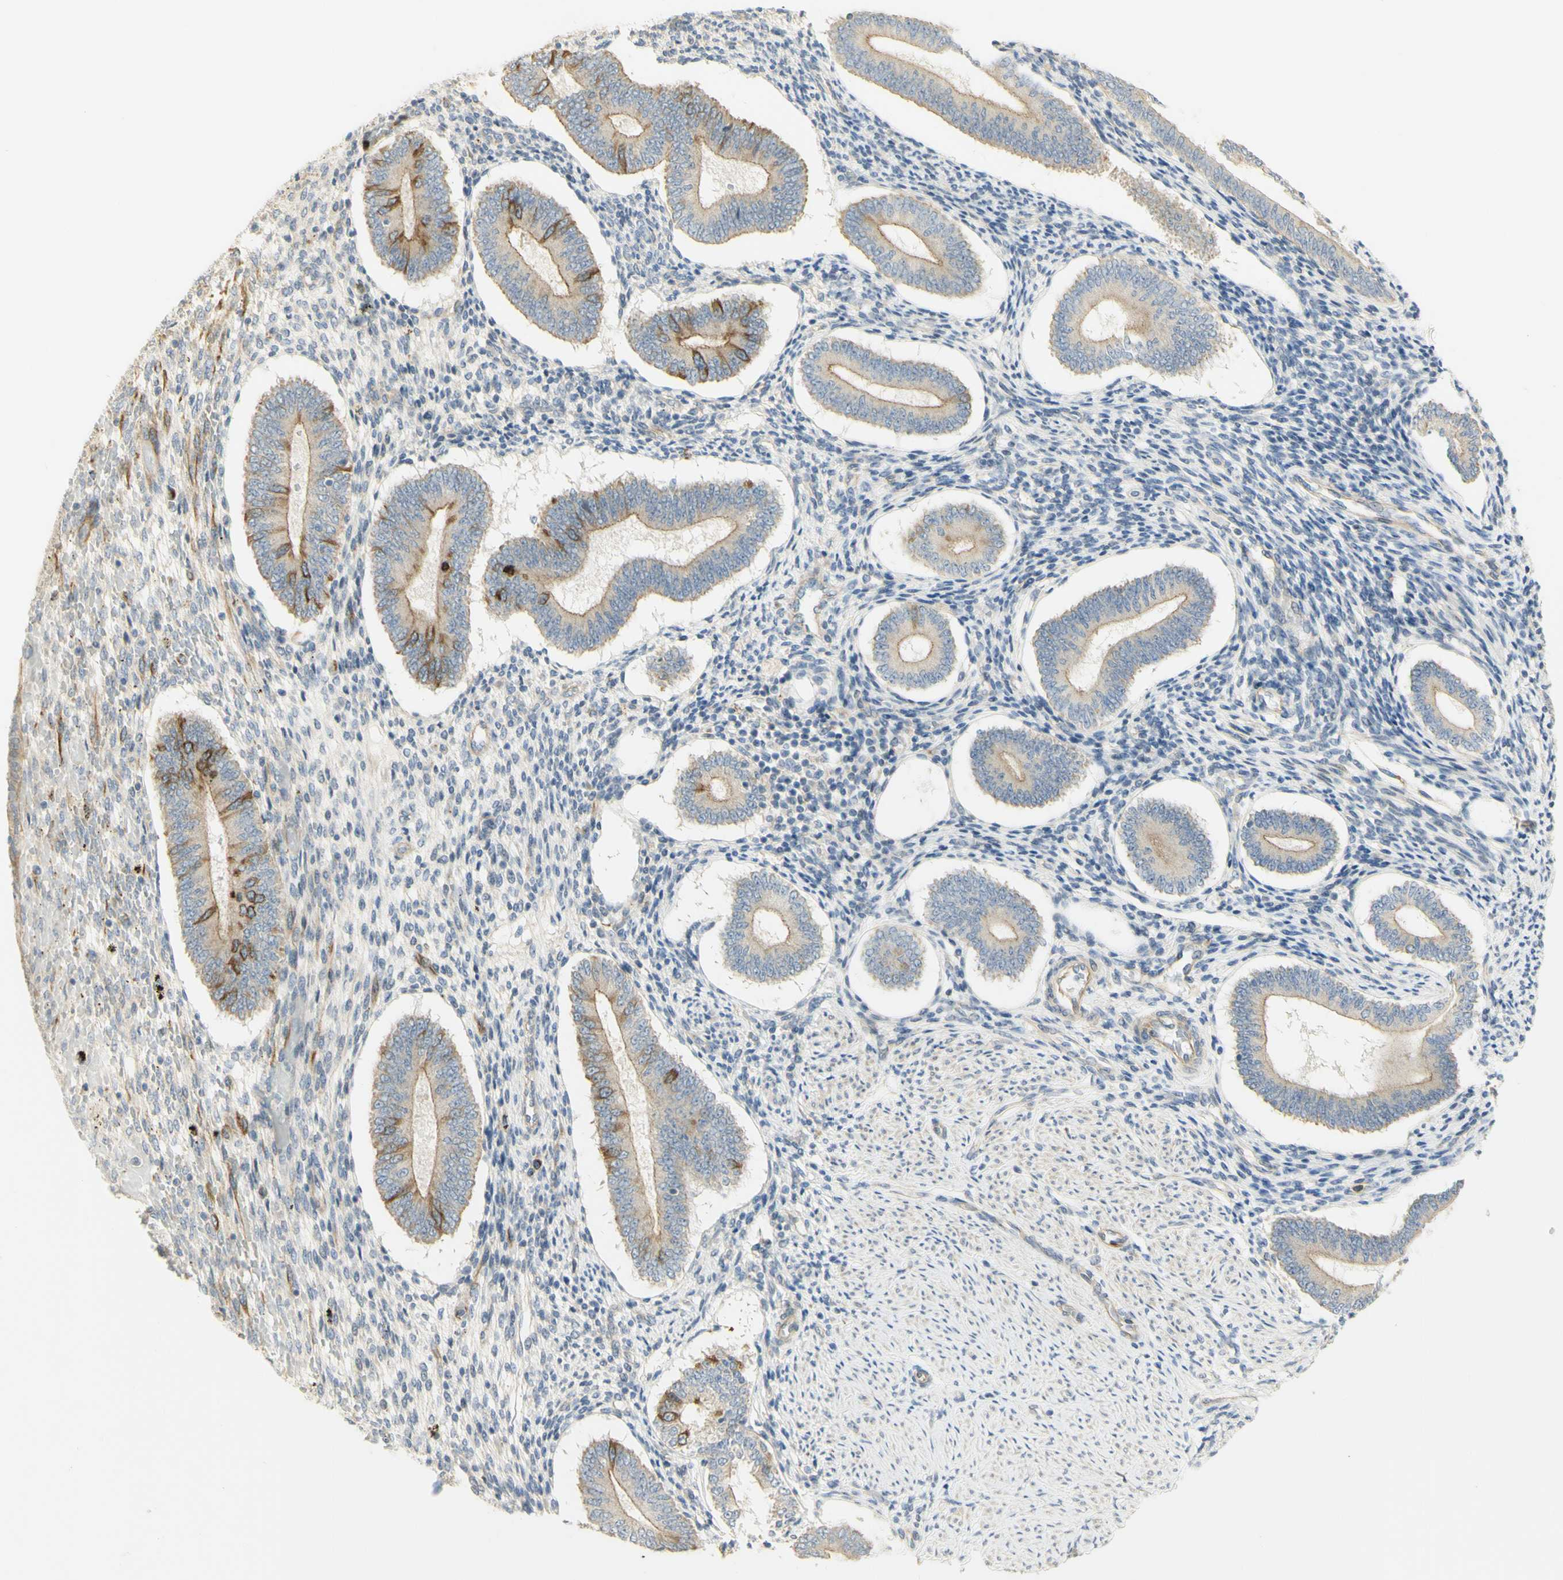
{"staining": {"intensity": "negative", "quantity": "none", "location": "none"}, "tissue": "endometrium", "cell_type": "Cells in endometrial stroma", "image_type": "normal", "snomed": [{"axis": "morphology", "description": "Normal tissue, NOS"}, {"axis": "topography", "description": "Endometrium"}], "caption": "Protein analysis of unremarkable endometrium shows no significant positivity in cells in endometrial stroma.", "gene": "KIF11", "patient": {"sex": "female", "age": 42}}